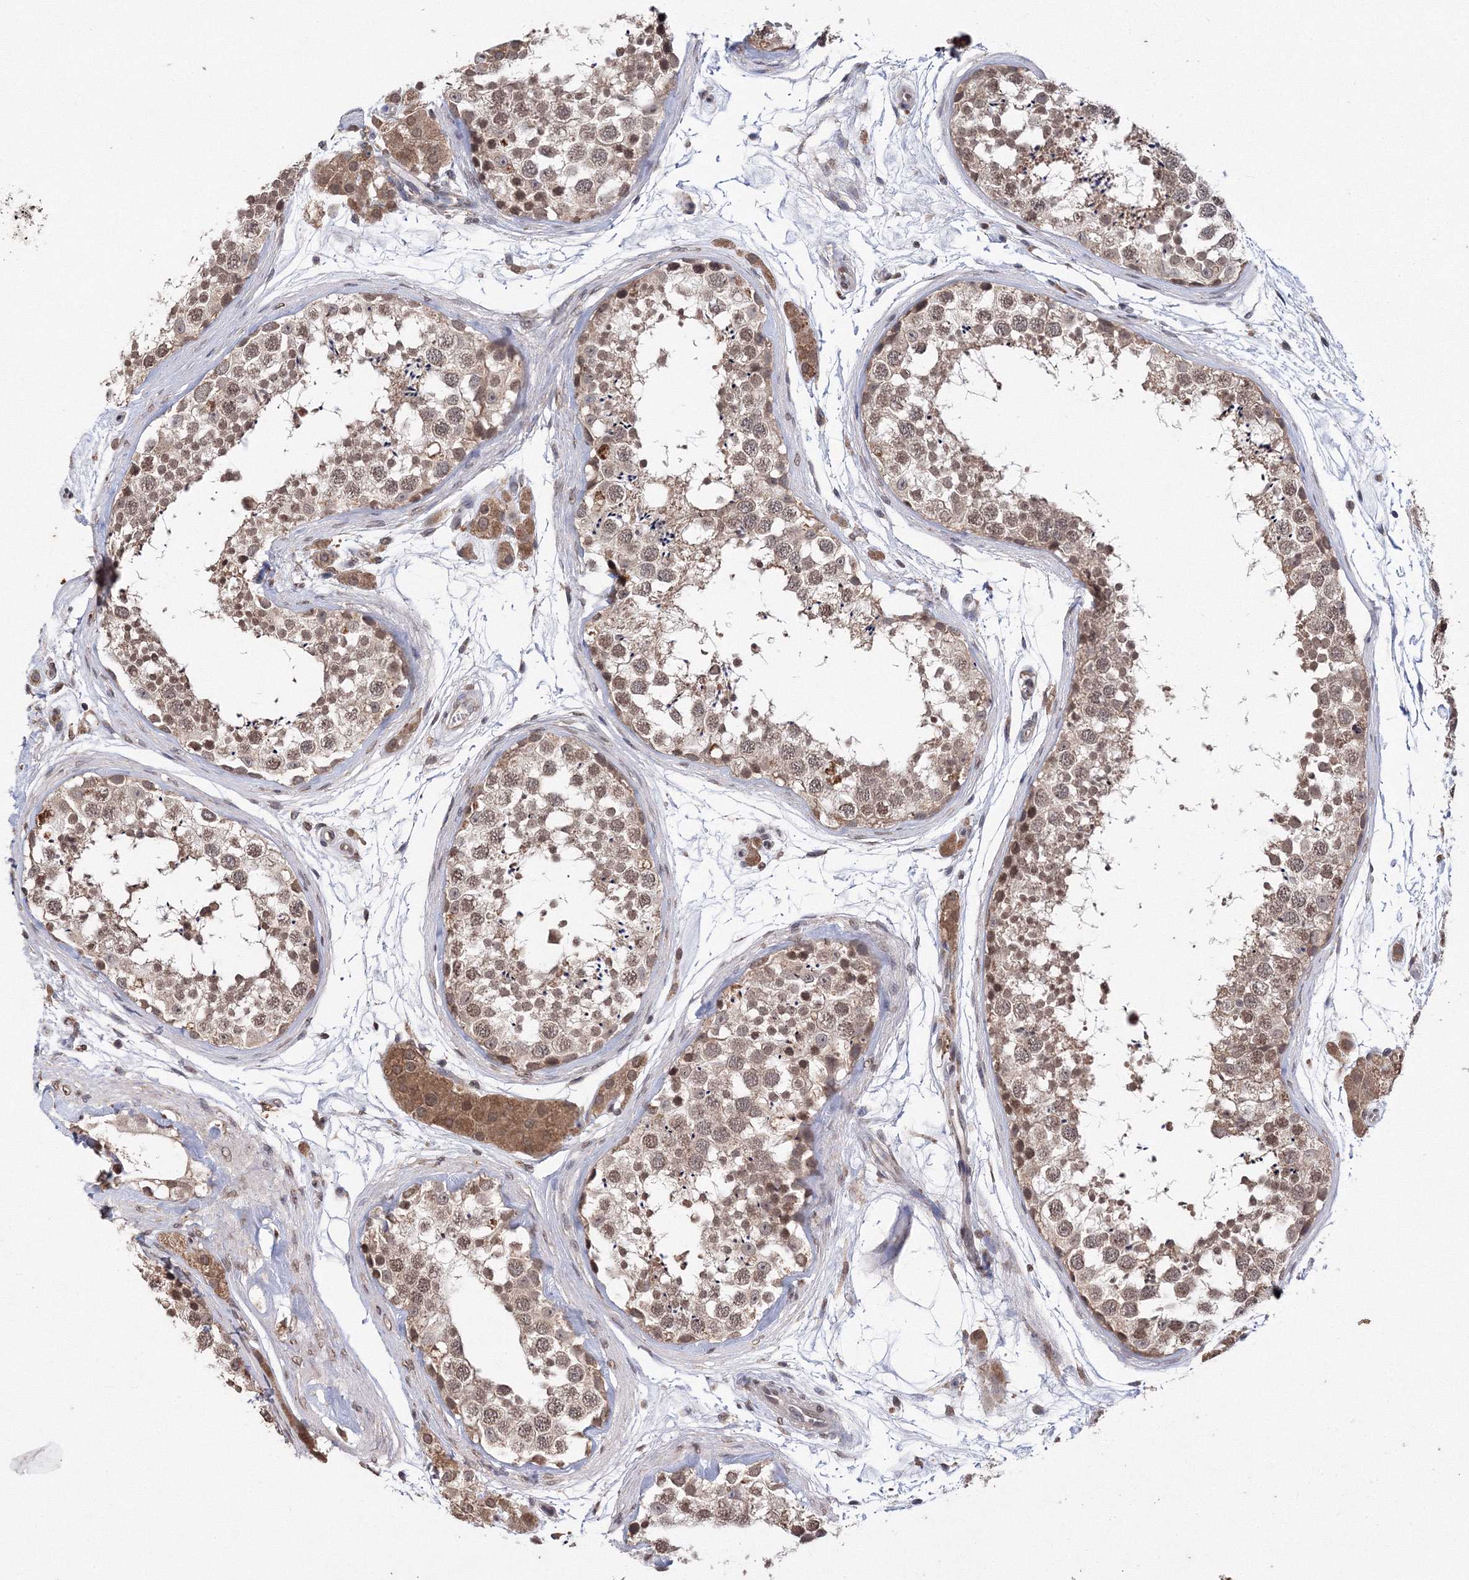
{"staining": {"intensity": "moderate", "quantity": ">75%", "location": "cytoplasmic/membranous,nuclear"}, "tissue": "testis", "cell_type": "Cells in seminiferous ducts", "image_type": "normal", "snomed": [{"axis": "morphology", "description": "Normal tissue, NOS"}, {"axis": "topography", "description": "Testis"}], "caption": "A brown stain shows moderate cytoplasmic/membranous,nuclear expression of a protein in cells in seminiferous ducts of unremarkable human testis.", "gene": "GPN1", "patient": {"sex": "male", "age": 56}}